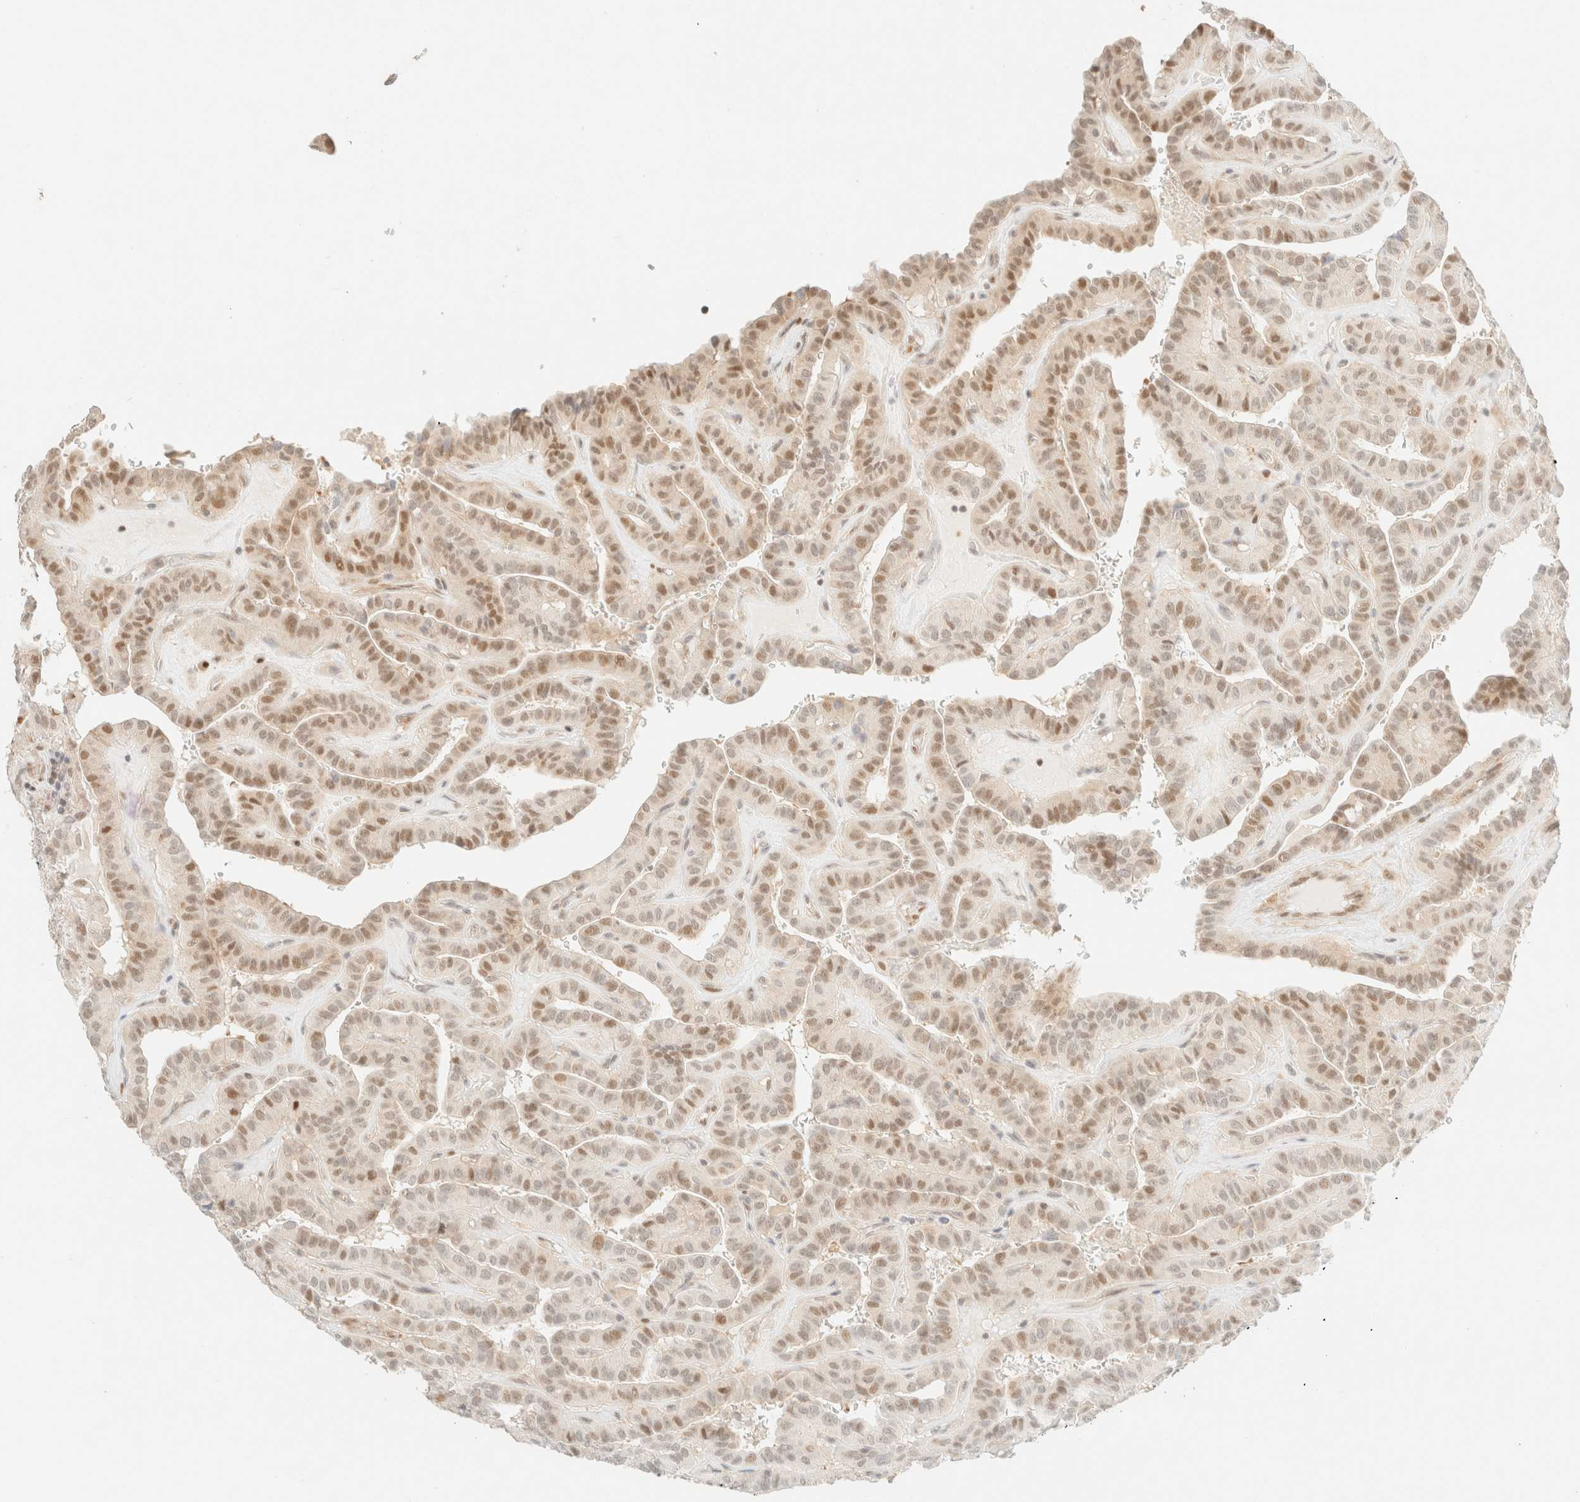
{"staining": {"intensity": "moderate", "quantity": ">75%", "location": "nuclear"}, "tissue": "thyroid cancer", "cell_type": "Tumor cells", "image_type": "cancer", "snomed": [{"axis": "morphology", "description": "Papillary adenocarcinoma, NOS"}, {"axis": "topography", "description": "Thyroid gland"}], "caption": "Moderate nuclear positivity is appreciated in approximately >75% of tumor cells in thyroid papillary adenocarcinoma.", "gene": "TSR1", "patient": {"sex": "male", "age": 77}}